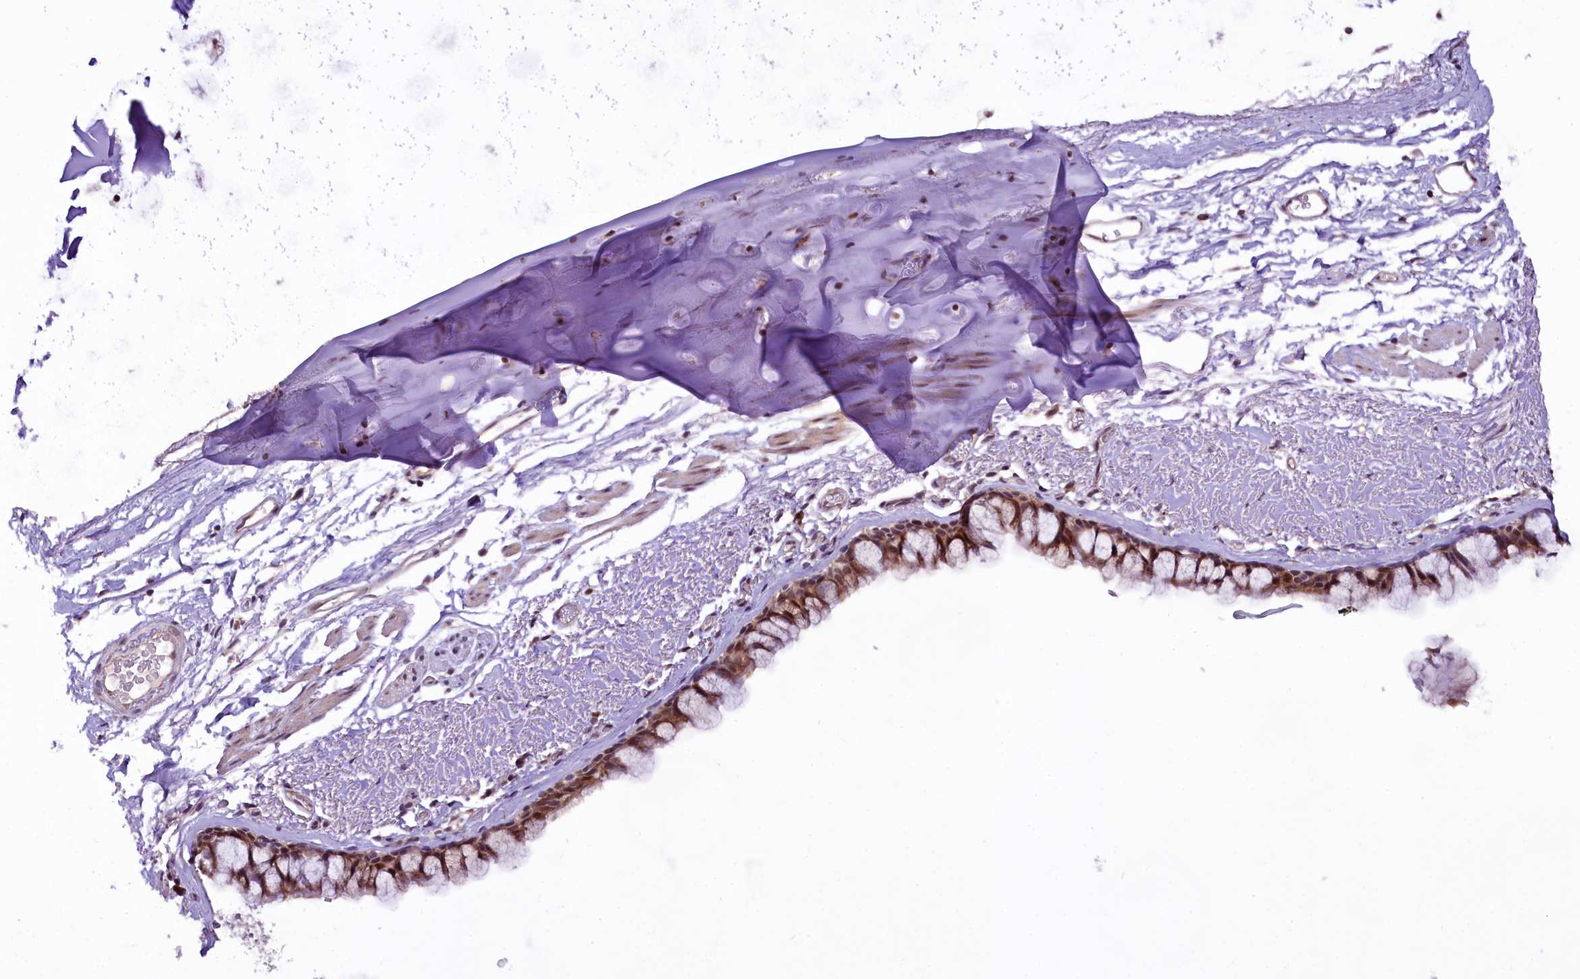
{"staining": {"intensity": "moderate", "quantity": ">75%", "location": "cytoplasmic/membranous,nuclear"}, "tissue": "bronchus", "cell_type": "Respiratory epithelial cells", "image_type": "normal", "snomed": [{"axis": "morphology", "description": "Normal tissue, NOS"}, {"axis": "topography", "description": "Bronchus"}], "caption": "Bronchus stained for a protein exhibits moderate cytoplasmic/membranous,nuclear positivity in respiratory epithelial cells. The staining is performed using DAB brown chromogen to label protein expression. The nuclei are counter-stained blue using hematoxylin.", "gene": "RPUSD2", "patient": {"sex": "male", "age": 65}}